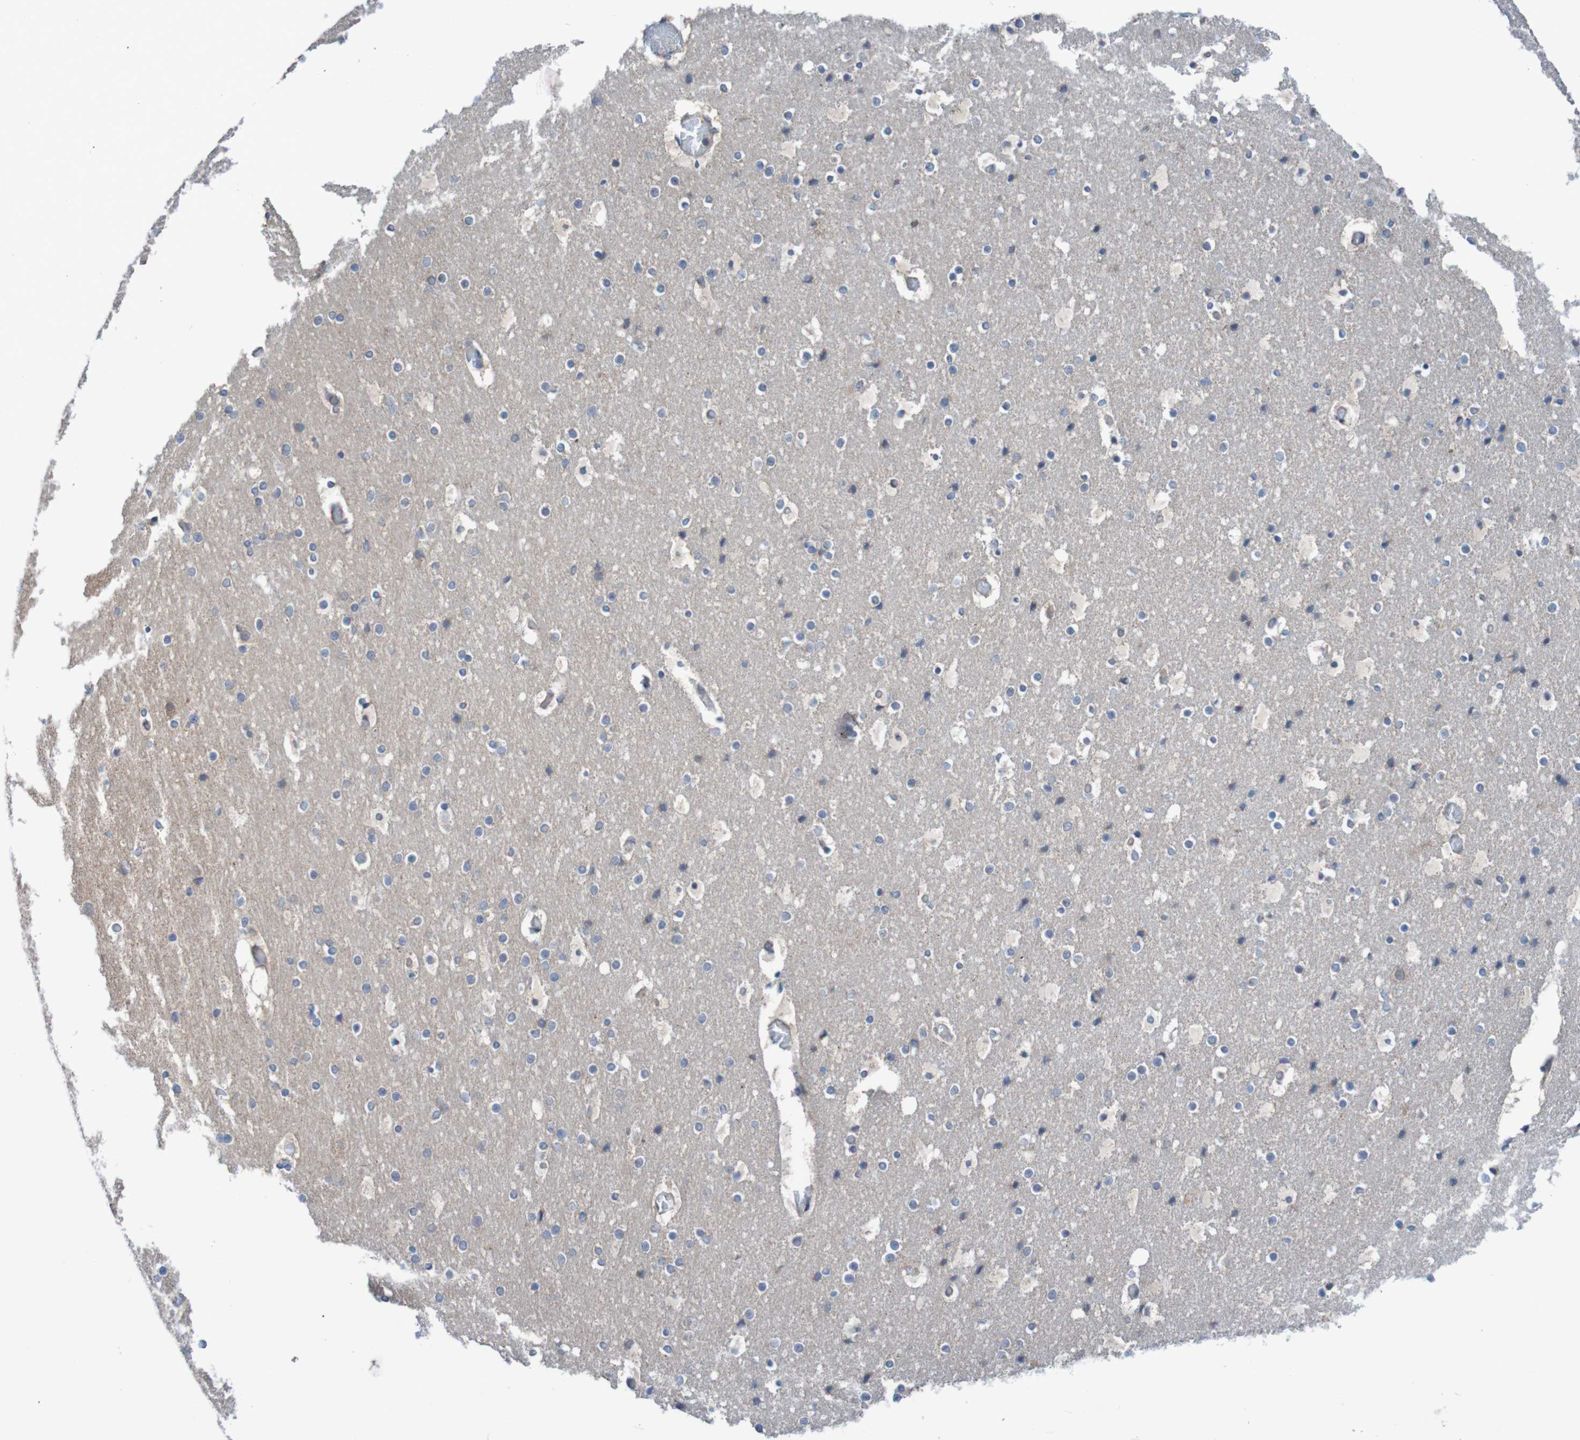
{"staining": {"intensity": "negative", "quantity": "none", "location": "none"}, "tissue": "cerebral cortex", "cell_type": "Endothelial cells", "image_type": "normal", "snomed": [{"axis": "morphology", "description": "Normal tissue, NOS"}, {"axis": "topography", "description": "Cerebral cortex"}], "caption": "Endothelial cells are negative for protein expression in unremarkable human cerebral cortex. The staining was performed using DAB (3,3'-diaminobenzidine) to visualize the protein expression in brown, while the nuclei were stained in blue with hematoxylin (Magnification: 20x).", "gene": "PARP4", "patient": {"sex": "male", "age": 57}}